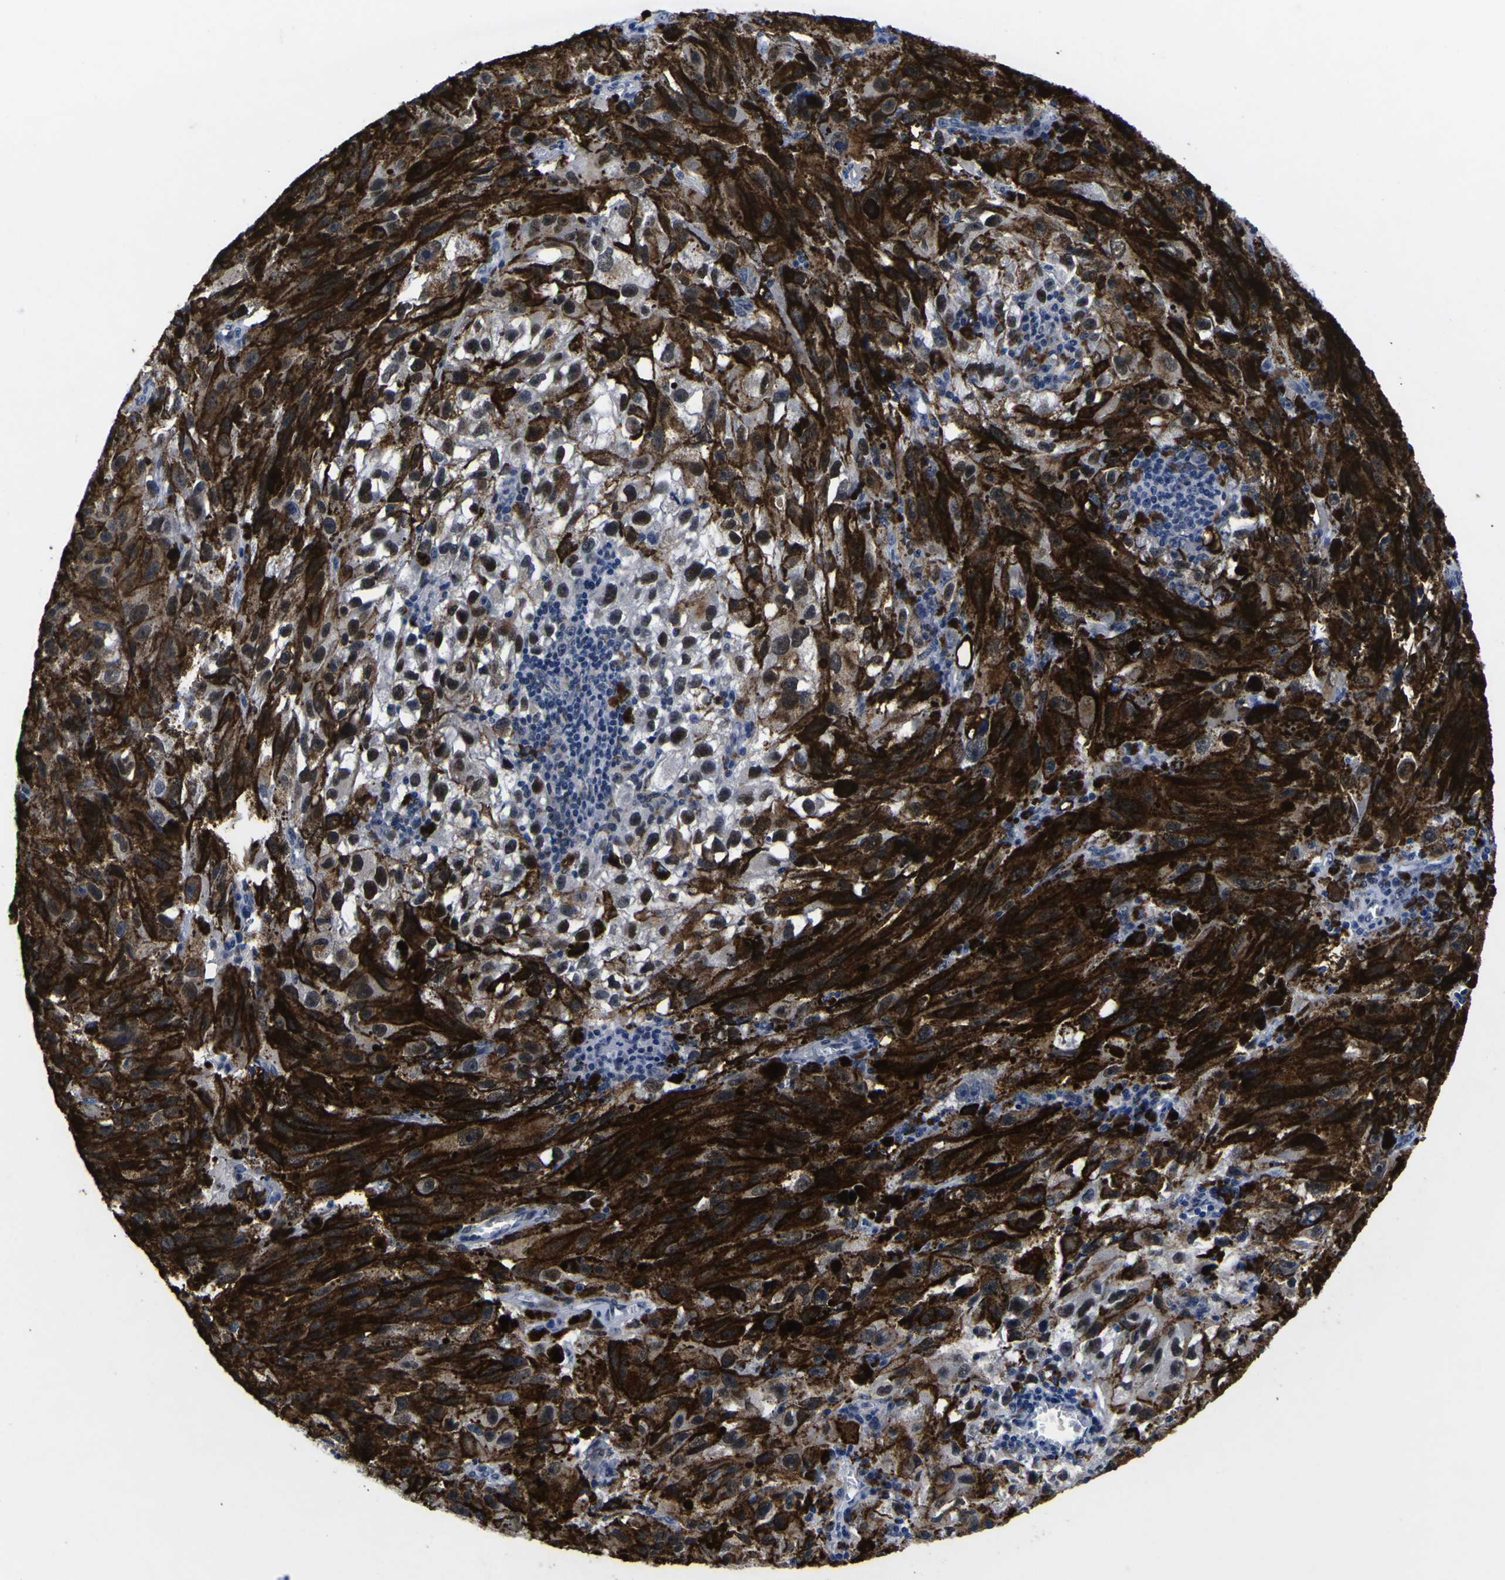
{"staining": {"intensity": "strong", "quantity": ">75%", "location": "nuclear"}, "tissue": "melanoma", "cell_type": "Tumor cells", "image_type": "cancer", "snomed": [{"axis": "morphology", "description": "Malignant melanoma, NOS"}, {"axis": "topography", "description": "Skin"}], "caption": "Protein analysis of malignant melanoma tissue exhibits strong nuclear positivity in about >75% of tumor cells.", "gene": "IGFLR1", "patient": {"sex": "female", "age": 104}}